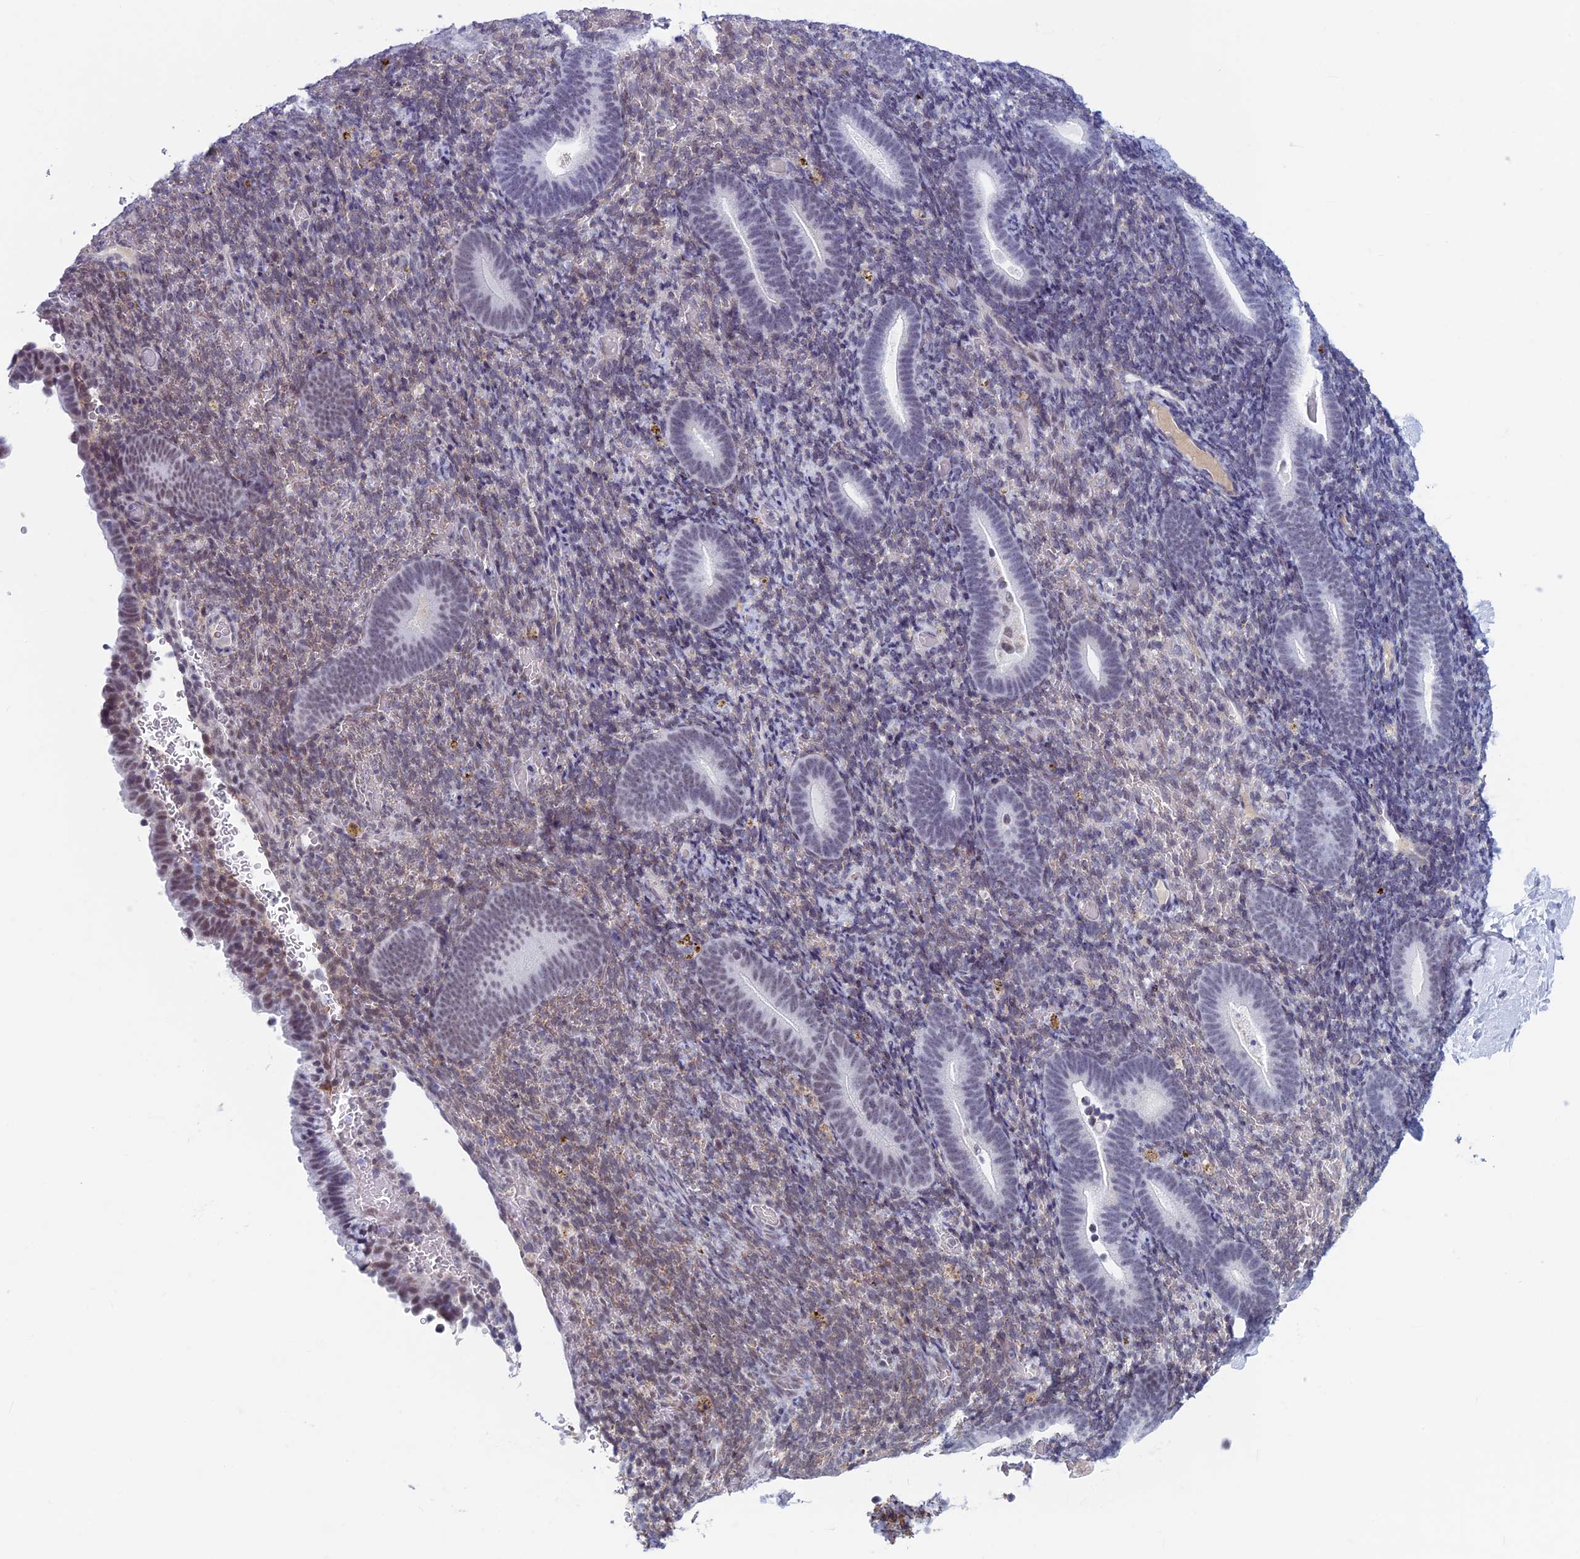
{"staining": {"intensity": "weak", "quantity": "25%-75%", "location": "nuclear"}, "tissue": "endometrium", "cell_type": "Cells in endometrial stroma", "image_type": "normal", "snomed": [{"axis": "morphology", "description": "Normal tissue, NOS"}, {"axis": "topography", "description": "Endometrium"}], "caption": "Human endometrium stained for a protein (brown) shows weak nuclear positive staining in about 25%-75% of cells in endometrial stroma.", "gene": "ASH2L", "patient": {"sex": "female", "age": 51}}